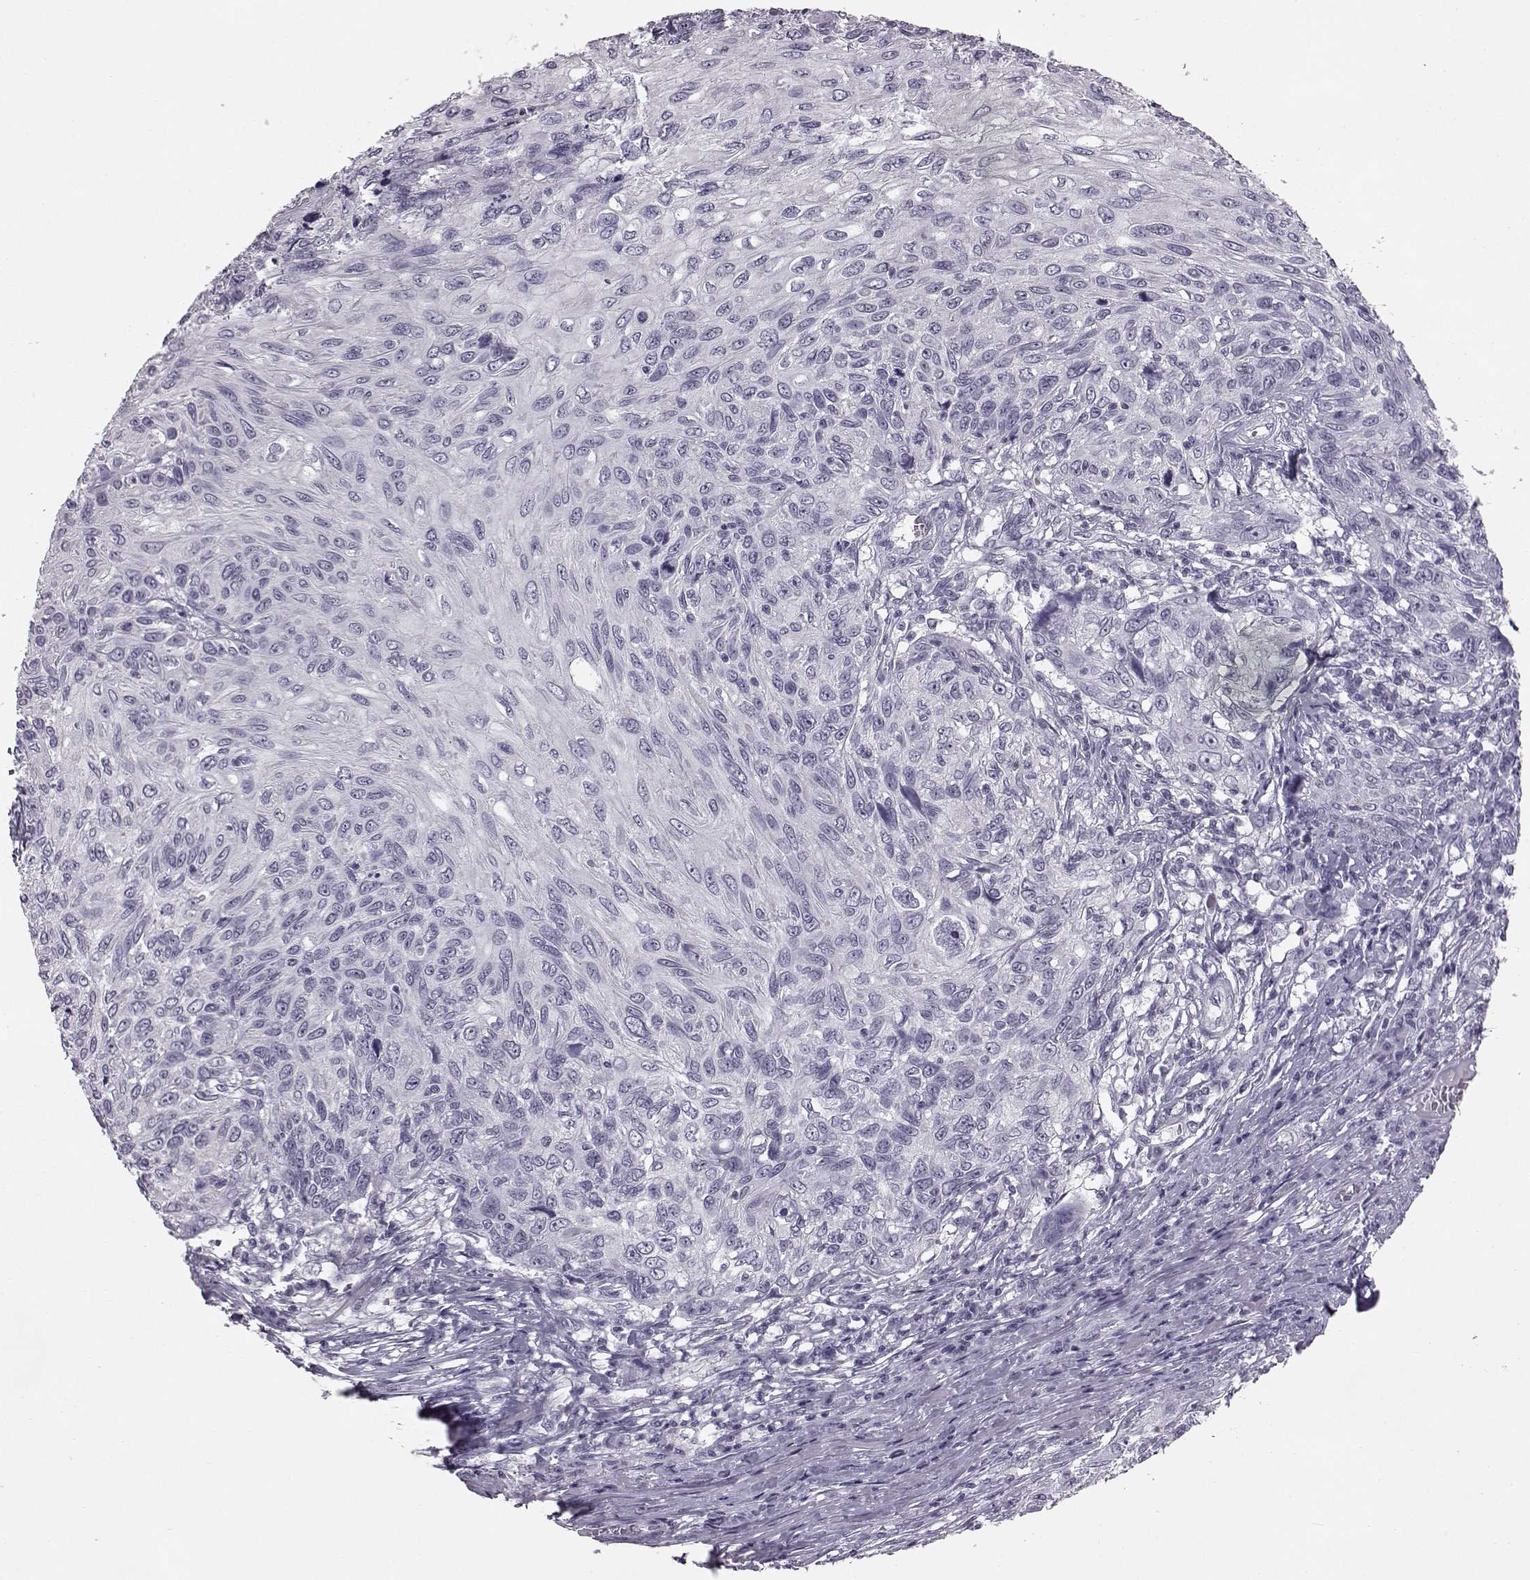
{"staining": {"intensity": "negative", "quantity": "none", "location": "none"}, "tissue": "skin cancer", "cell_type": "Tumor cells", "image_type": "cancer", "snomed": [{"axis": "morphology", "description": "Squamous cell carcinoma, NOS"}, {"axis": "topography", "description": "Skin"}], "caption": "Immunohistochemical staining of human squamous cell carcinoma (skin) exhibits no significant expression in tumor cells.", "gene": "ADGRG2", "patient": {"sex": "male", "age": 92}}